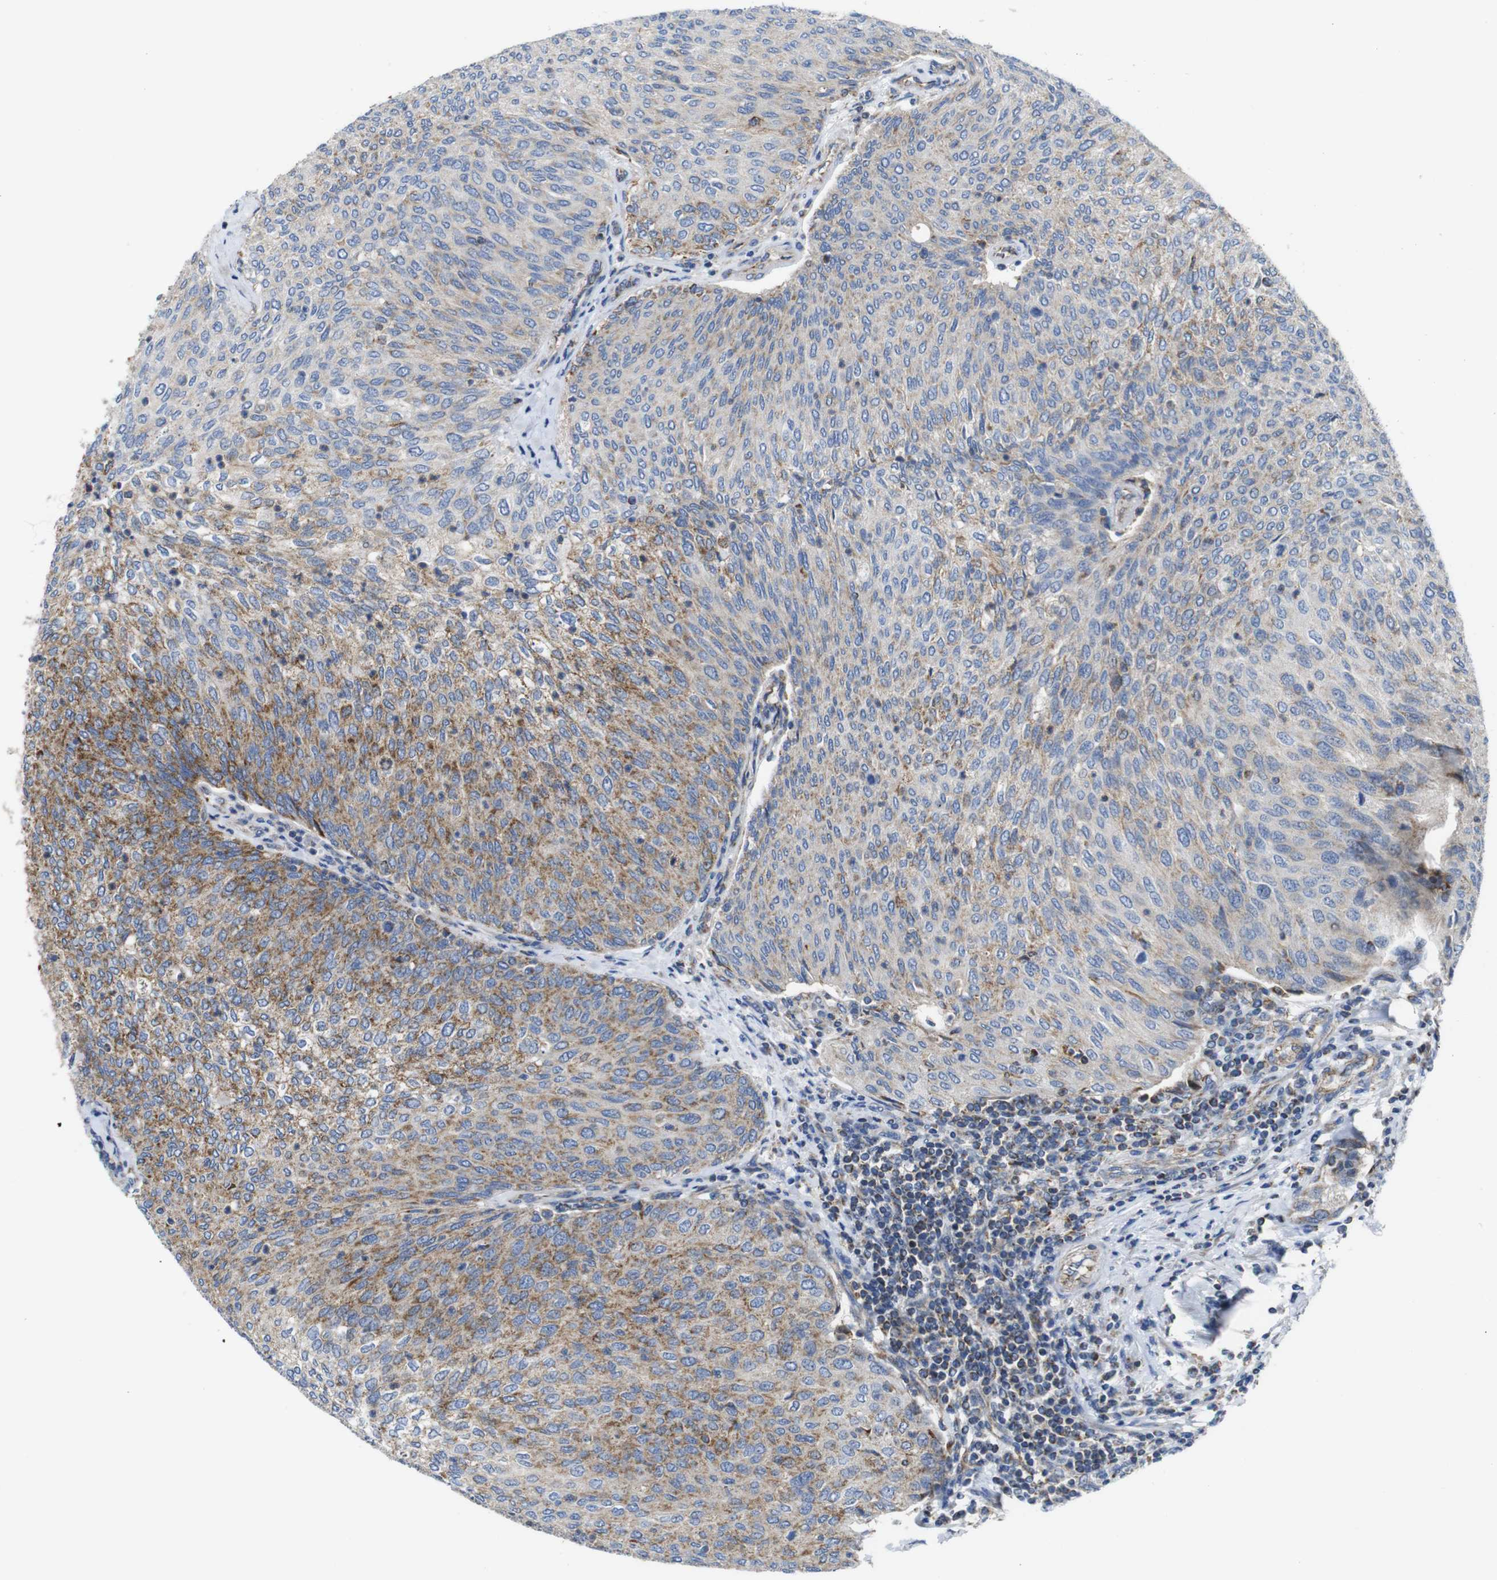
{"staining": {"intensity": "moderate", "quantity": "25%-75%", "location": "cytoplasmic/membranous"}, "tissue": "urothelial cancer", "cell_type": "Tumor cells", "image_type": "cancer", "snomed": [{"axis": "morphology", "description": "Urothelial carcinoma, Low grade"}, {"axis": "topography", "description": "Urinary bladder"}], "caption": "This is an image of immunohistochemistry (IHC) staining of urothelial carcinoma (low-grade), which shows moderate positivity in the cytoplasmic/membranous of tumor cells.", "gene": "PDCD1LG2", "patient": {"sex": "female", "age": 79}}